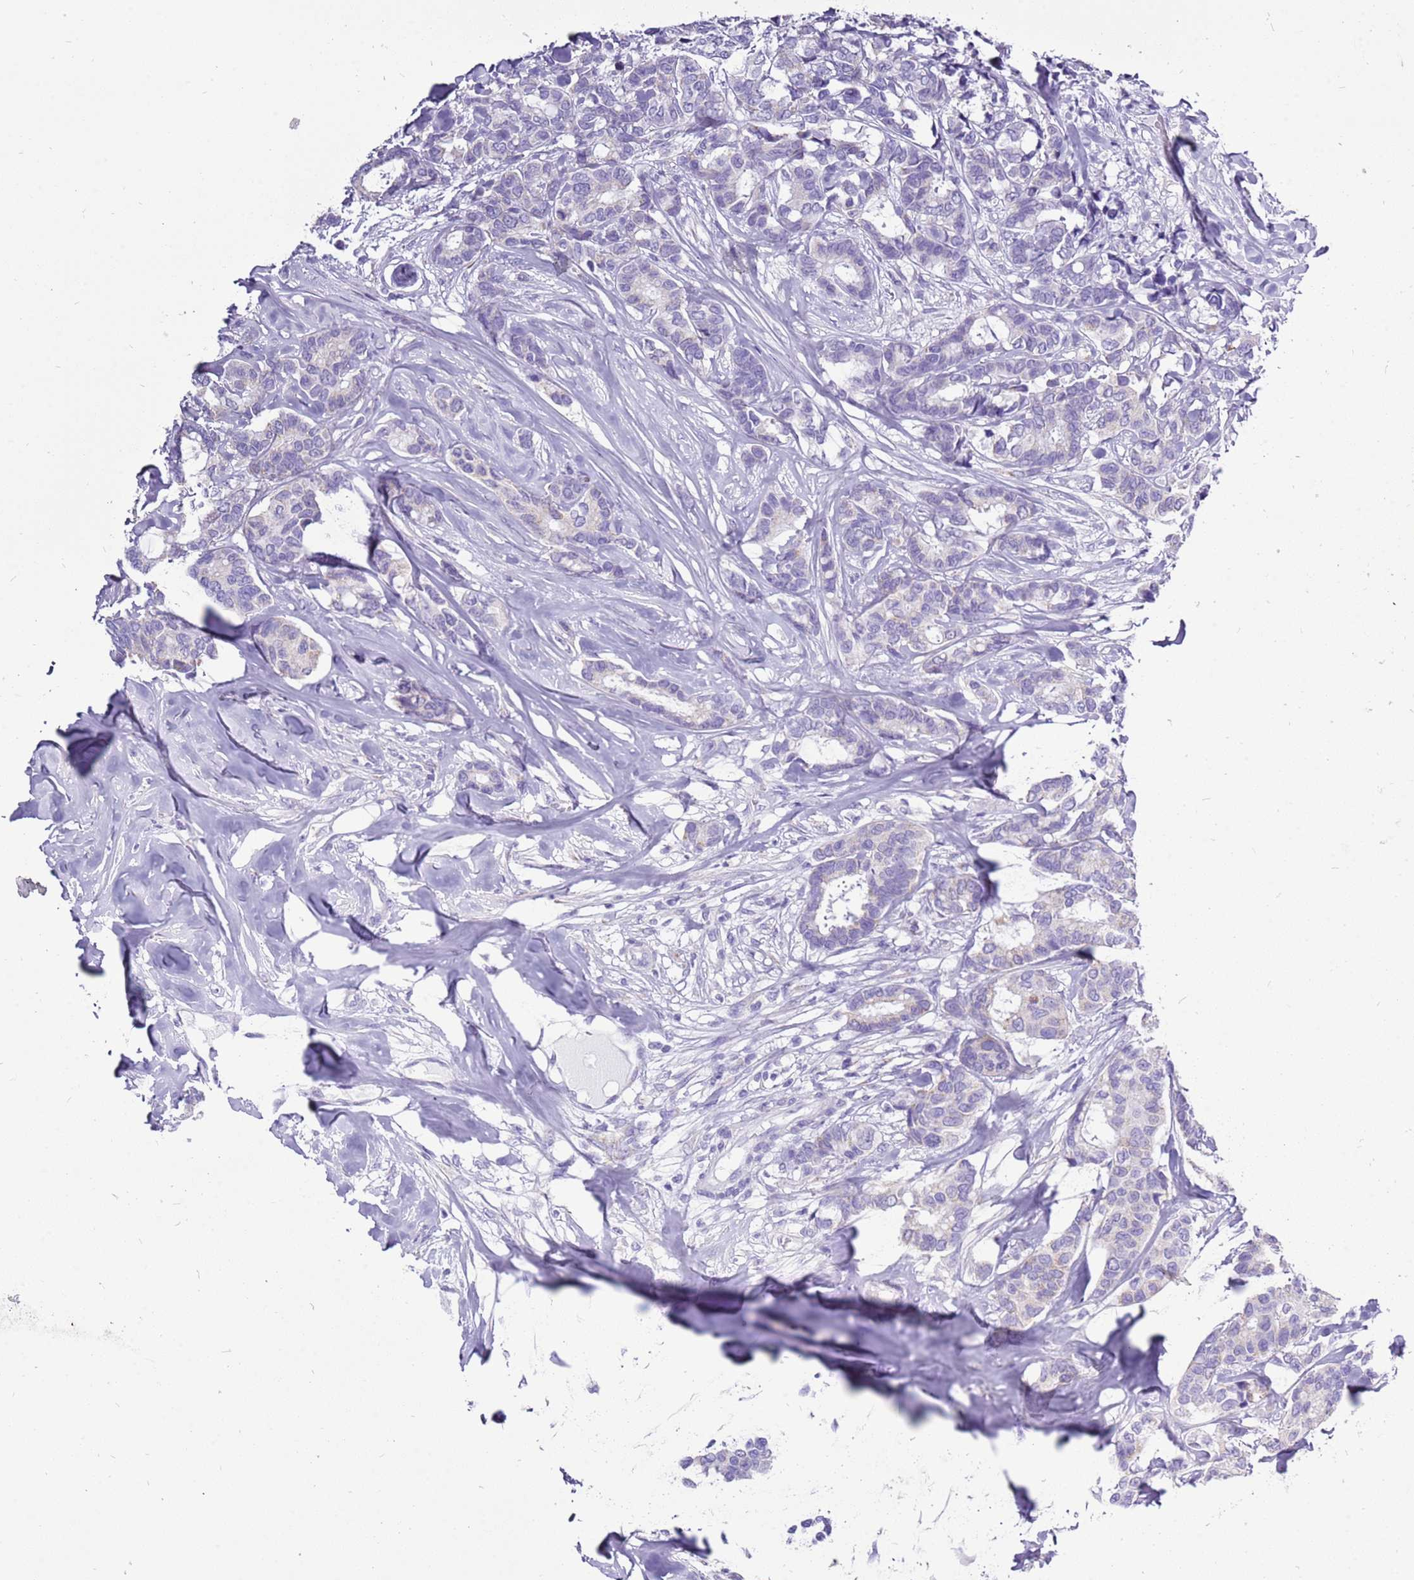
{"staining": {"intensity": "negative", "quantity": "none", "location": "none"}, "tissue": "breast cancer", "cell_type": "Tumor cells", "image_type": "cancer", "snomed": [{"axis": "morphology", "description": "Duct carcinoma"}, {"axis": "topography", "description": "Breast"}], "caption": "An image of breast cancer (infiltrating ductal carcinoma) stained for a protein reveals no brown staining in tumor cells.", "gene": "ACSS3", "patient": {"sex": "female", "age": 87}}